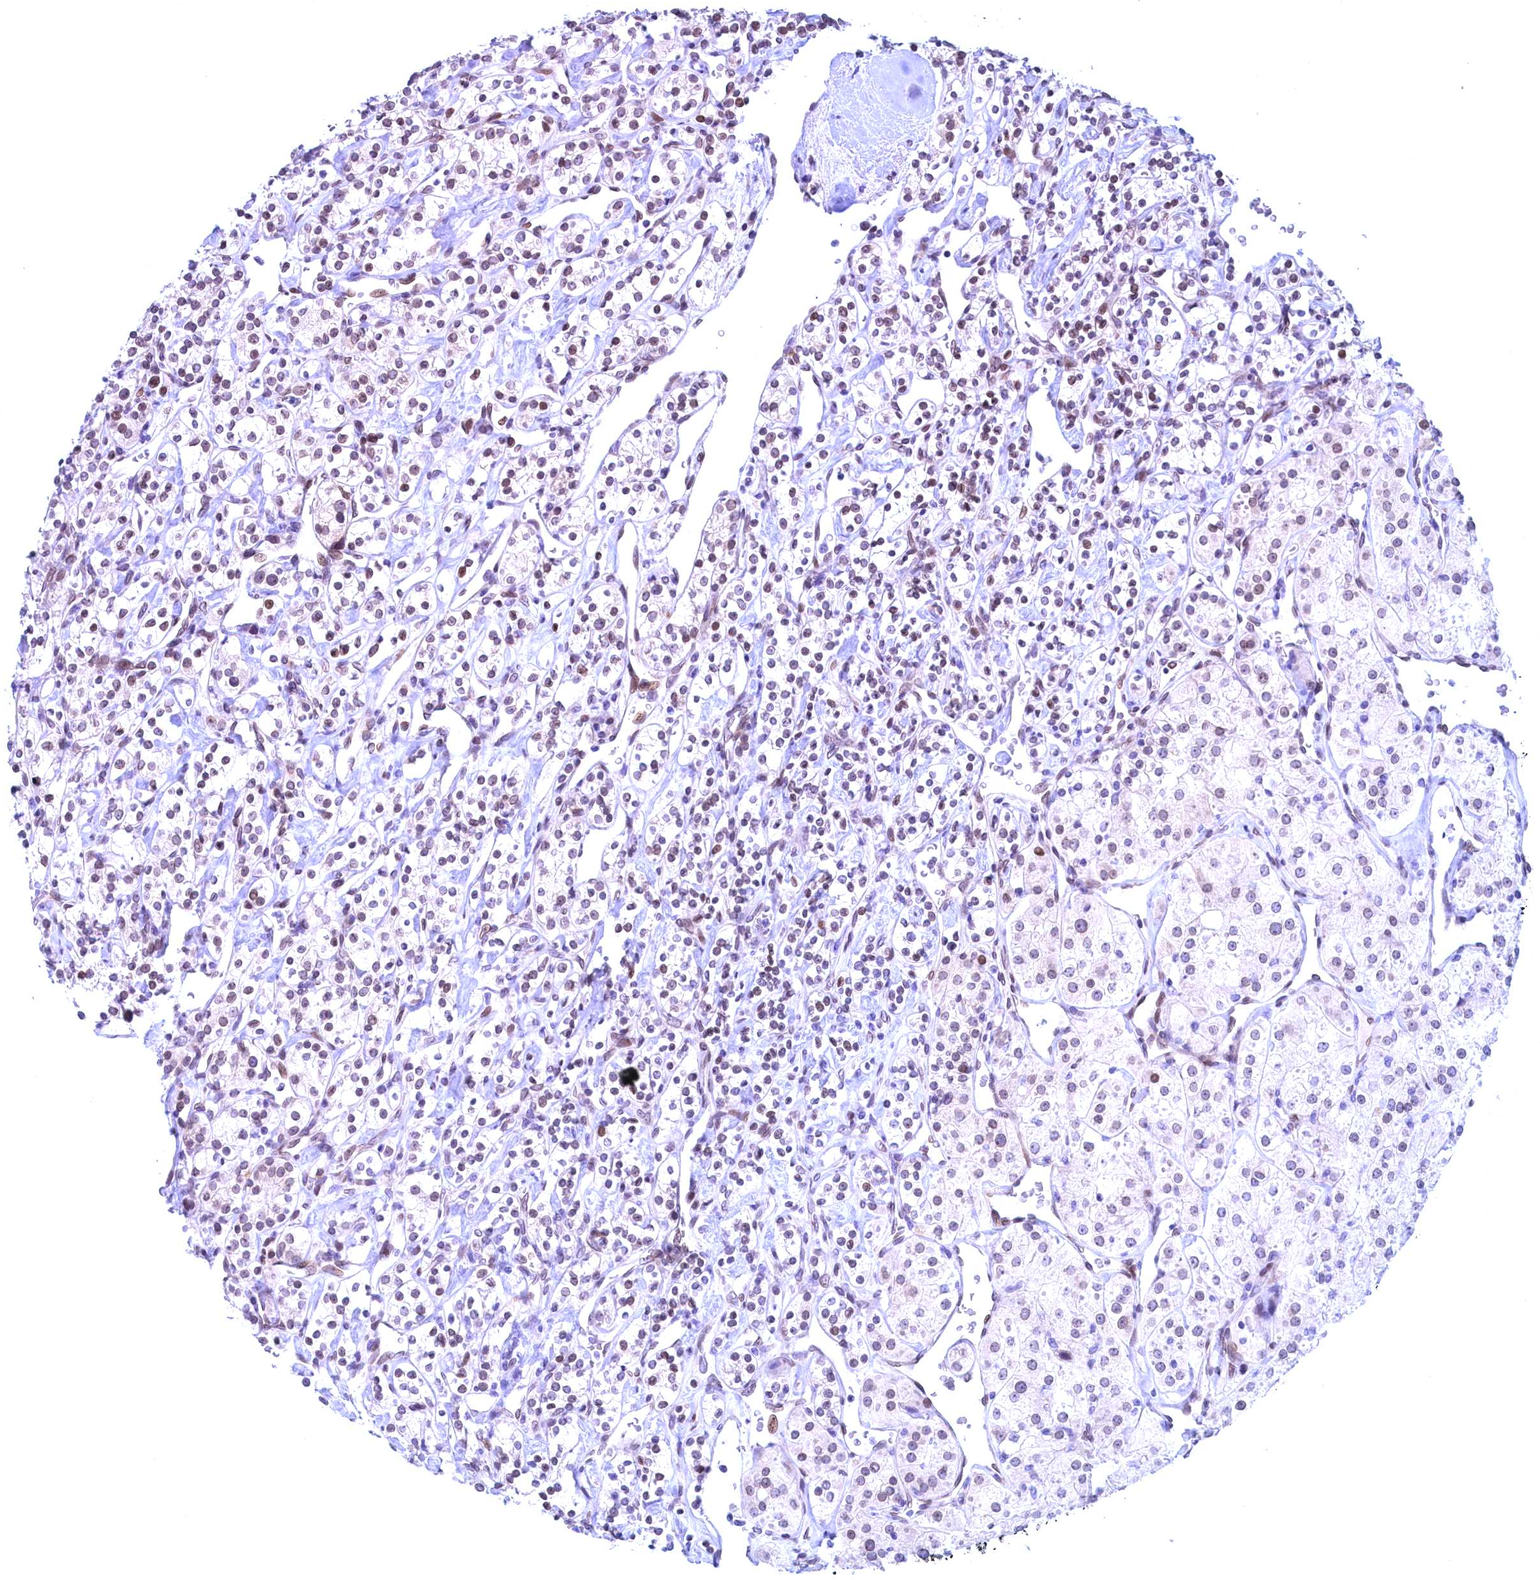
{"staining": {"intensity": "moderate", "quantity": "25%-75%", "location": "nuclear"}, "tissue": "renal cancer", "cell_type": "Tumor cells", "image_type": "cancer", "snomed": [{"axis": "morphology", "description": "Adenocarcinoma, NOS"}, {"axis": "topography", "description": "Kidney"}], "caption": "Adenocarcinoma (renal) tissue reveals moderate nuclear expression in approximately 25%-75% of tumor cells, visualized by immunohistochemistry.", "gene": "GPSM1", "patient": {"sex": "male", "age": 77}}